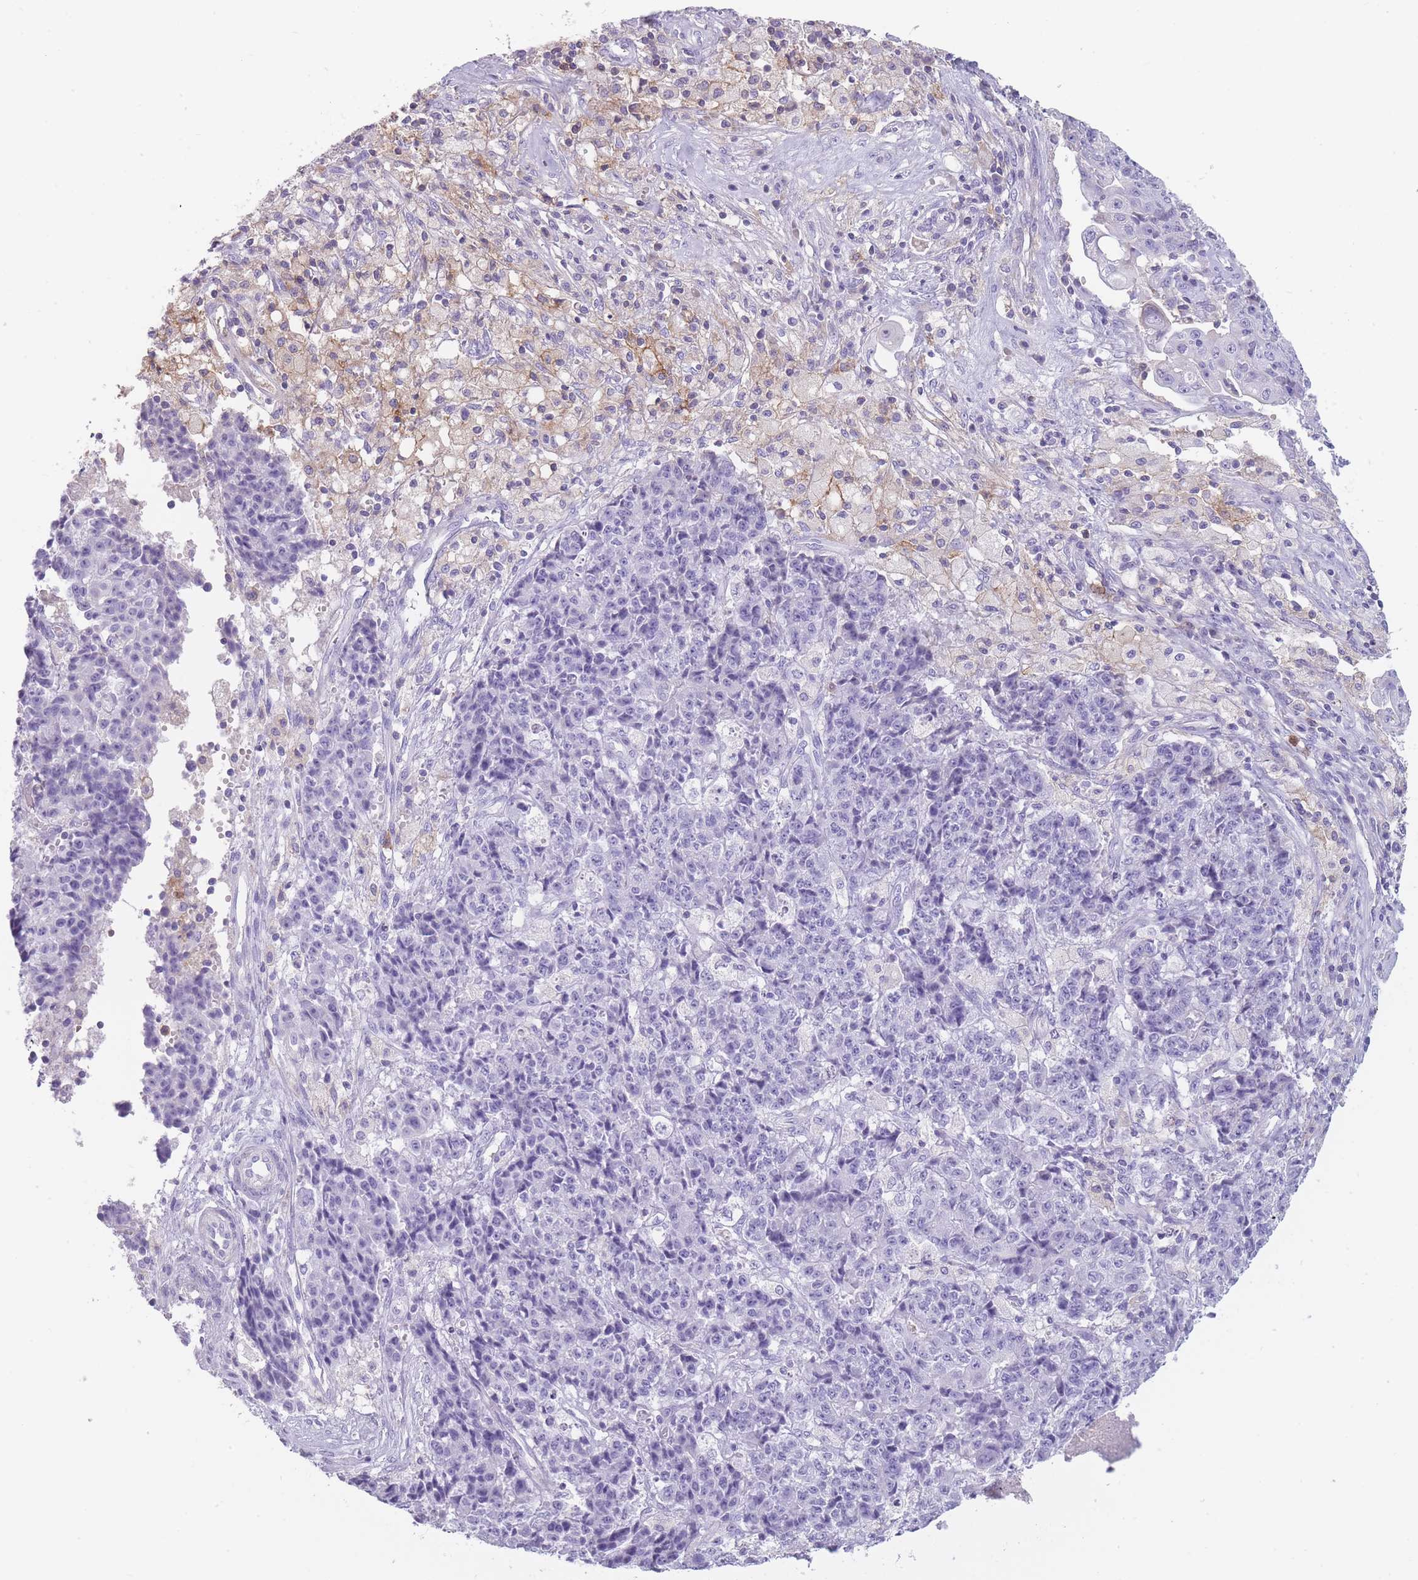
{"staining": {"intensity": "negative", "quantity": "none", "location": "none"}, "tissue": "ovarian cancer", "cell_type": "Tumor cells", "image_type": "cancer", "snomed": [{"axis": "morphology", "description": "Carcinoma, endometroid"}, {"axis": "topography", "description": "Ovary"}], "caption": "The micrograph shows no staining of tumor cells in ovarian cancer (endometroid carcinoma).", "gene": "CR1L", "patient": {"sex": "female", "age": 42}}